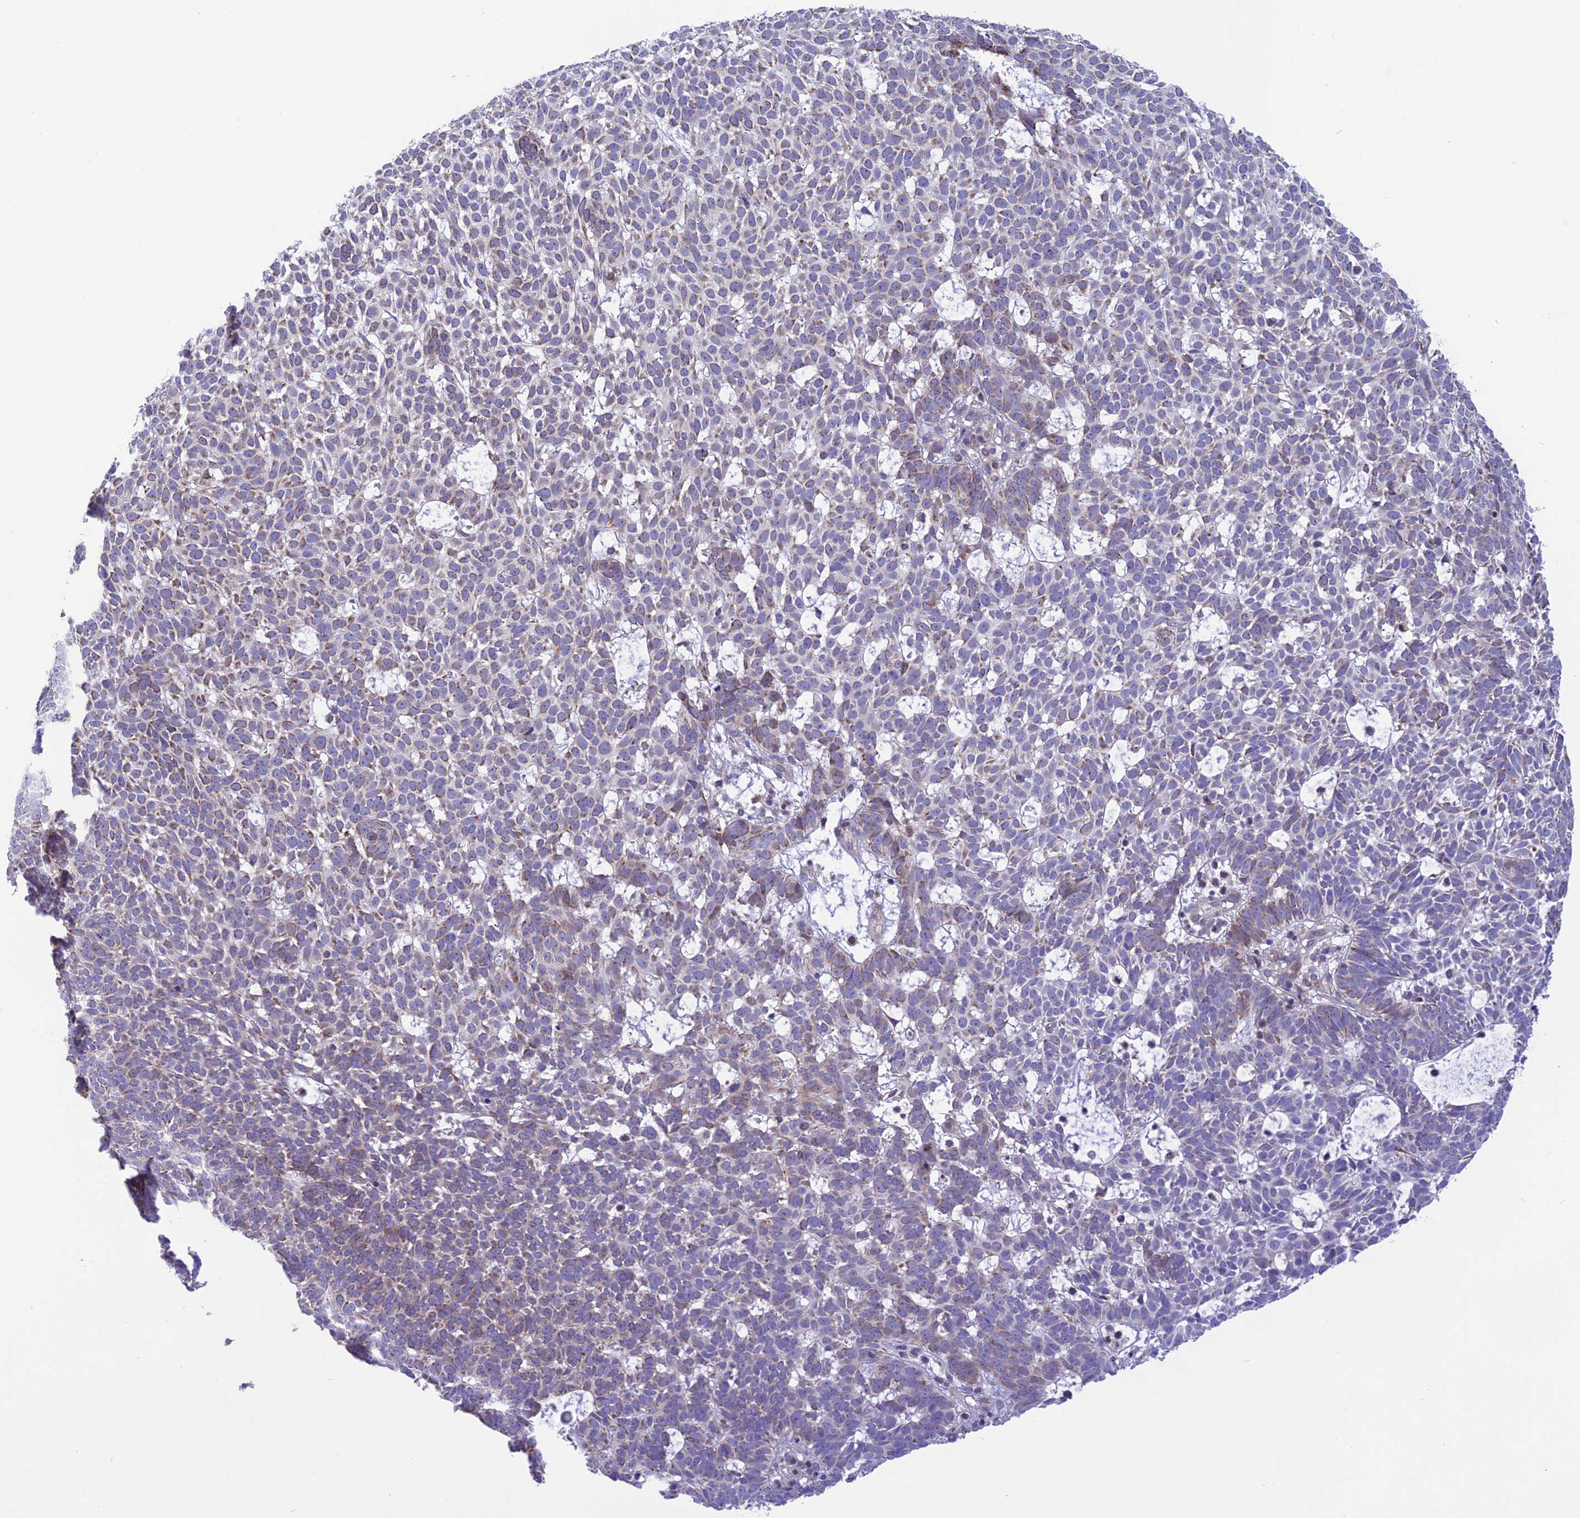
{"staining": {"intensity": "weak", "quantity": "25%-75%", "location": "cytoplasmic/membranous"}, "tissue": "skin cancer", "cell_type": "Tumor cells", "image_type": "cancer", "snomed": [{"axis": "morphology", "description": "Basal cell carcinoma"}, {"axis": "topography", "description": "Skin"}], "caption": "Immunohistochemistry (IHC) of human basal cell carcinoma (skin) exhibits low levels of weak cytoplasmic/membranous positivity in approximately 25%-75% of tumor cells. (Stains: DAB (3,3'-diaminobenzidine) in brown, nuclei in blue, Microscopy: brightfield microscopy at high magnification).", "gene": "DOC2B", "patient": {"sex": "female", "age": 78}}